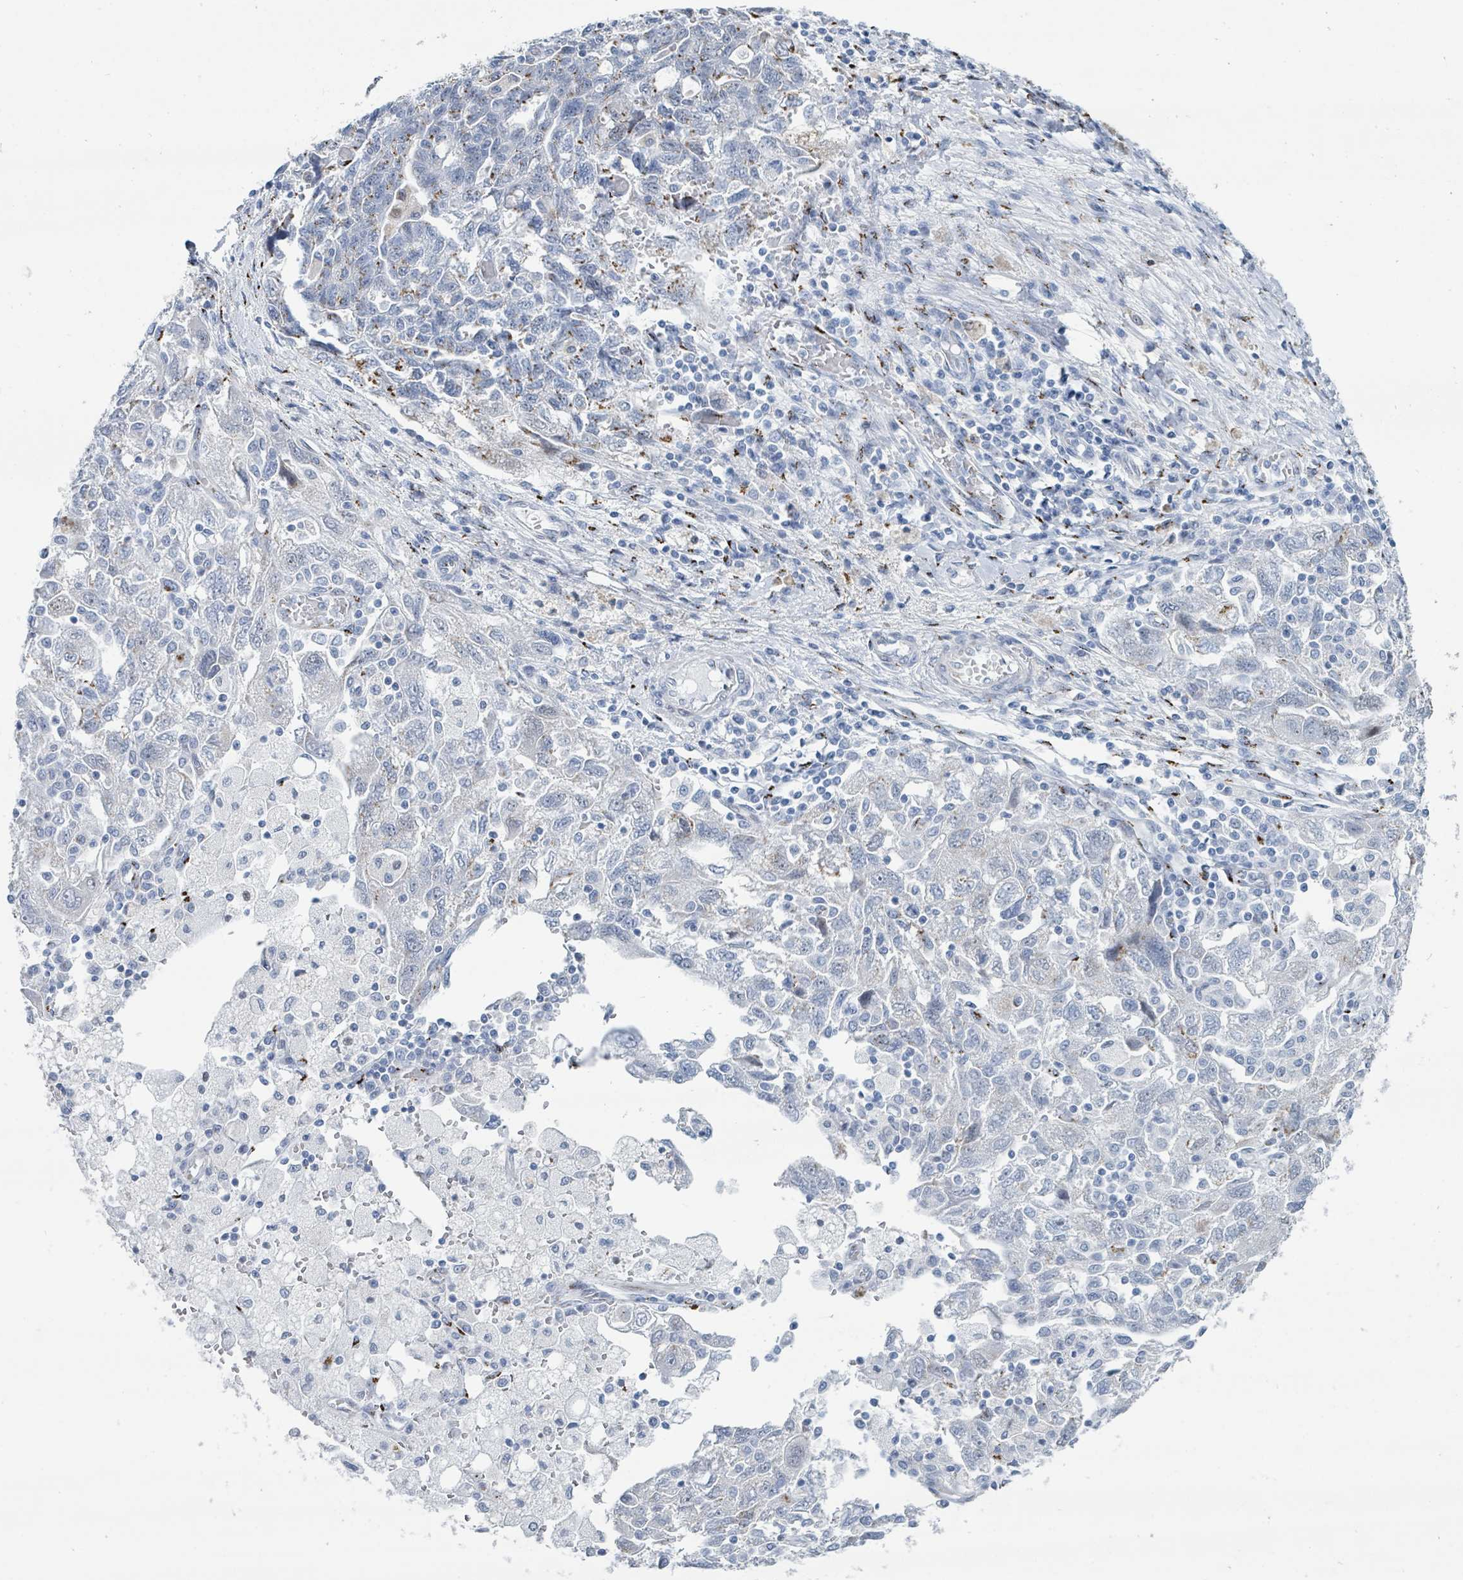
{"staining": {"intensity": "moderate", "quantity": "<25%", "location": "cytoplasmic/membranous"}, "tissue": "ovarian cancer", "cell_type": "Tumor cells", "image_type": "cancer", "snomed": [{"axis": "morphology", "description": "Carcinoma, NOS"}, {"axis": "morphology", "description": "Cystadenocarcinoma, serous, NOS"}, {"axis": "topography", "description": "Ovary"}], "caption": "Ovarian carcinoma stained with DAB (3,3'-diaminobenzidine) immunohistochemistry exhibits low levels of moderate cytoplasmic/membranous staining in about <25% of tumor cells. (IHC, brightfield microscopy, high magnification).", "gene": "DCAF5", "patient": {"sex": "female", "age": 69}}